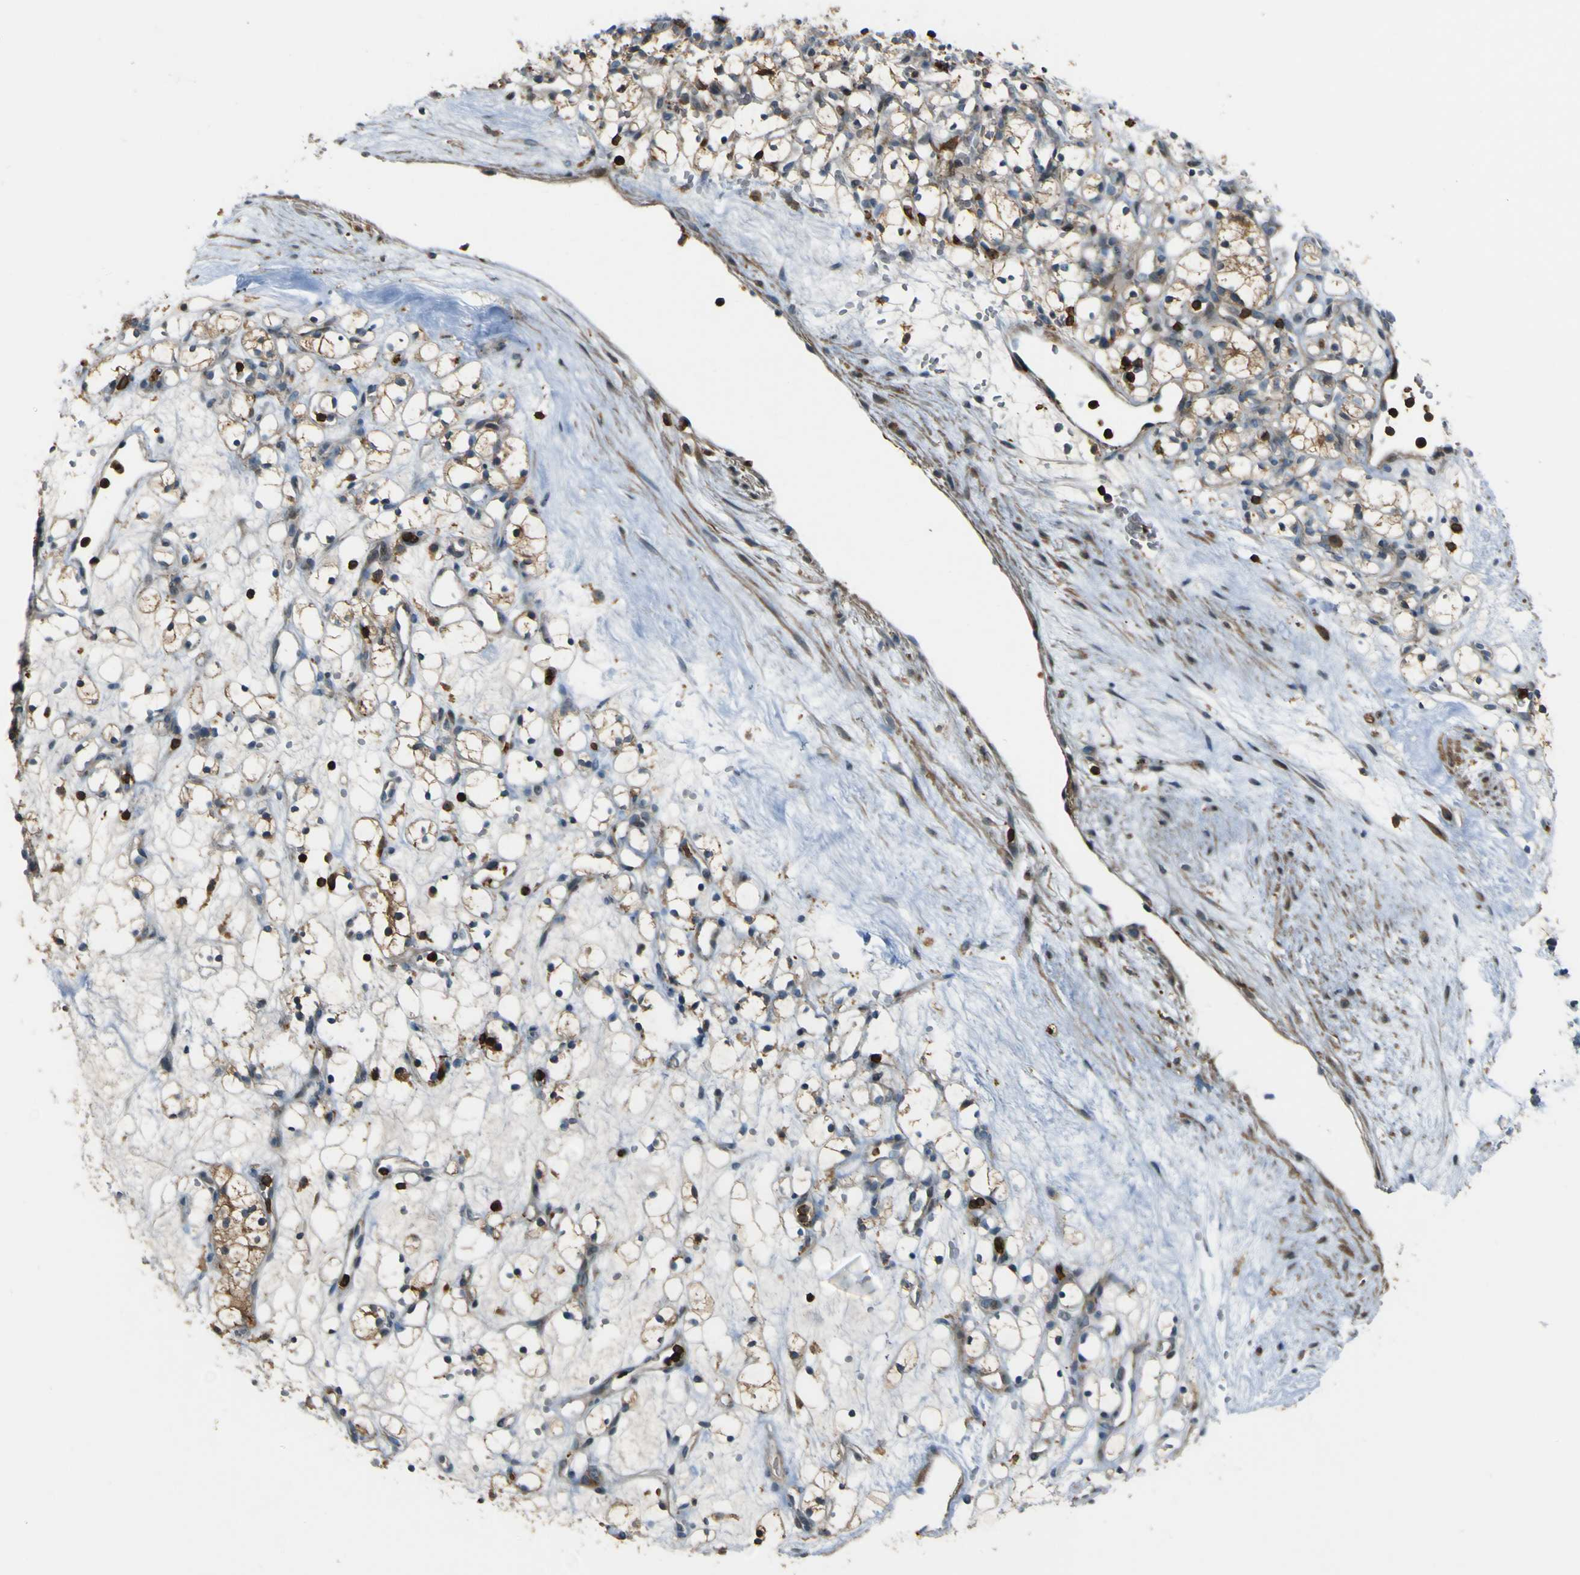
{"staining": {"intensity": "weak", "quantity": "<25%", "location": "cytoplasmic/membranous"}, "tissue": "renal cancer", "cell_type": "Tumor cells", "image_type": "cancer", "snomed": [{"axis": "morphology", "description": "Adenocarcinoma, NOS"}, {"axis": "topography", "description": "Kidney"}], "caption": "Micrograph shows no protein positivity in tumor cells of renal adenocarcinoma tissue.", "gene": "PCDHB5", "patient": {"sex": "female", "age": 60}}